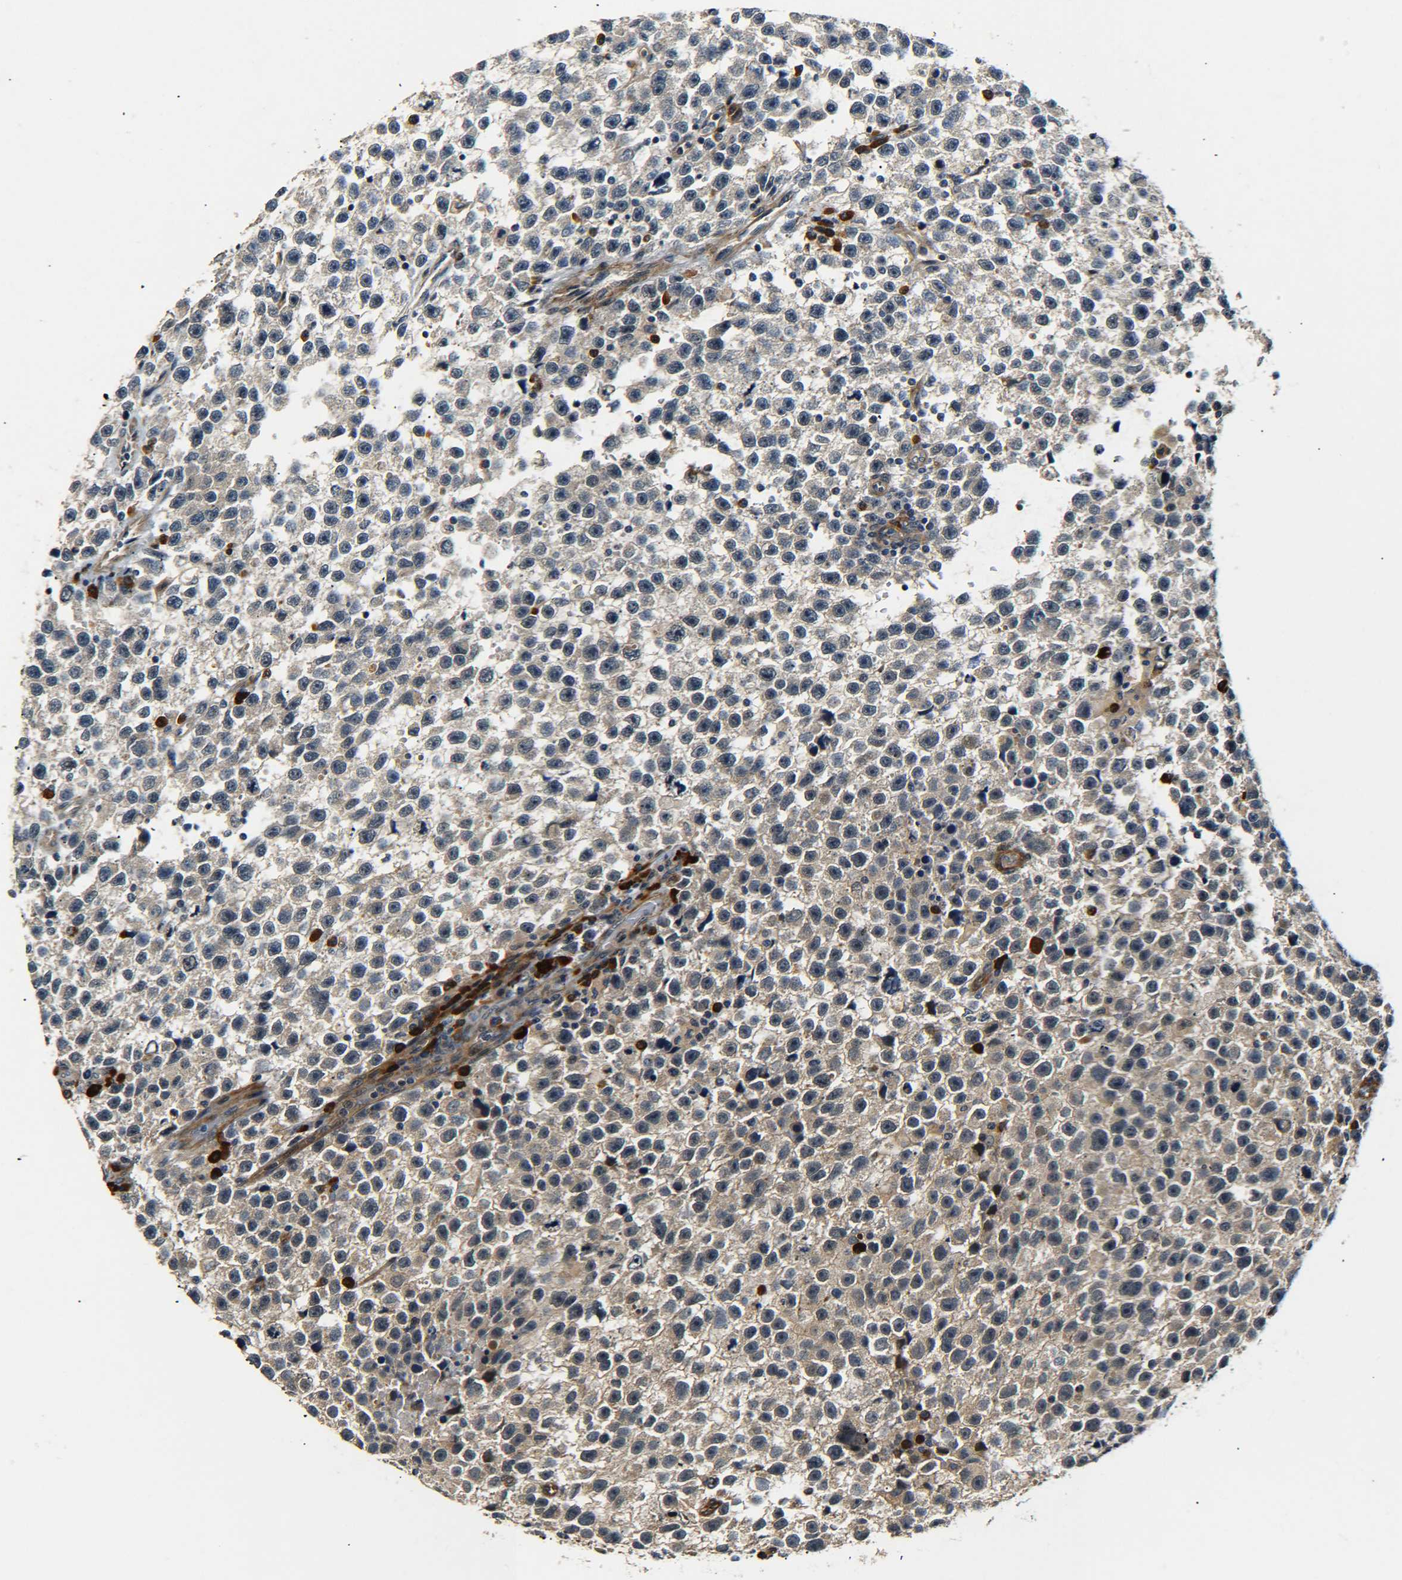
{"staining": {"intensity": "weak", "quantity": "25%-75%", "location": "cytoplasmic/membranous"}, "tissue": "testis cancer", "cell_type": "Tumor cells", "image_type": "cancer", "snomed": [{"axis": "morphology", "description": "Seminoma, NOS"}, {"axis": "topography", "description": "Testis"}], "caption": "A brown stain highlights weak cytoplasmic/membranous expression of a protein in human testis cancer (seminoma) tumor cells. (Brightfield microscopy of DAB IHC at high magnification).", "gene": "MEIS1", "patient": {"sex": "male", "age": 33}}